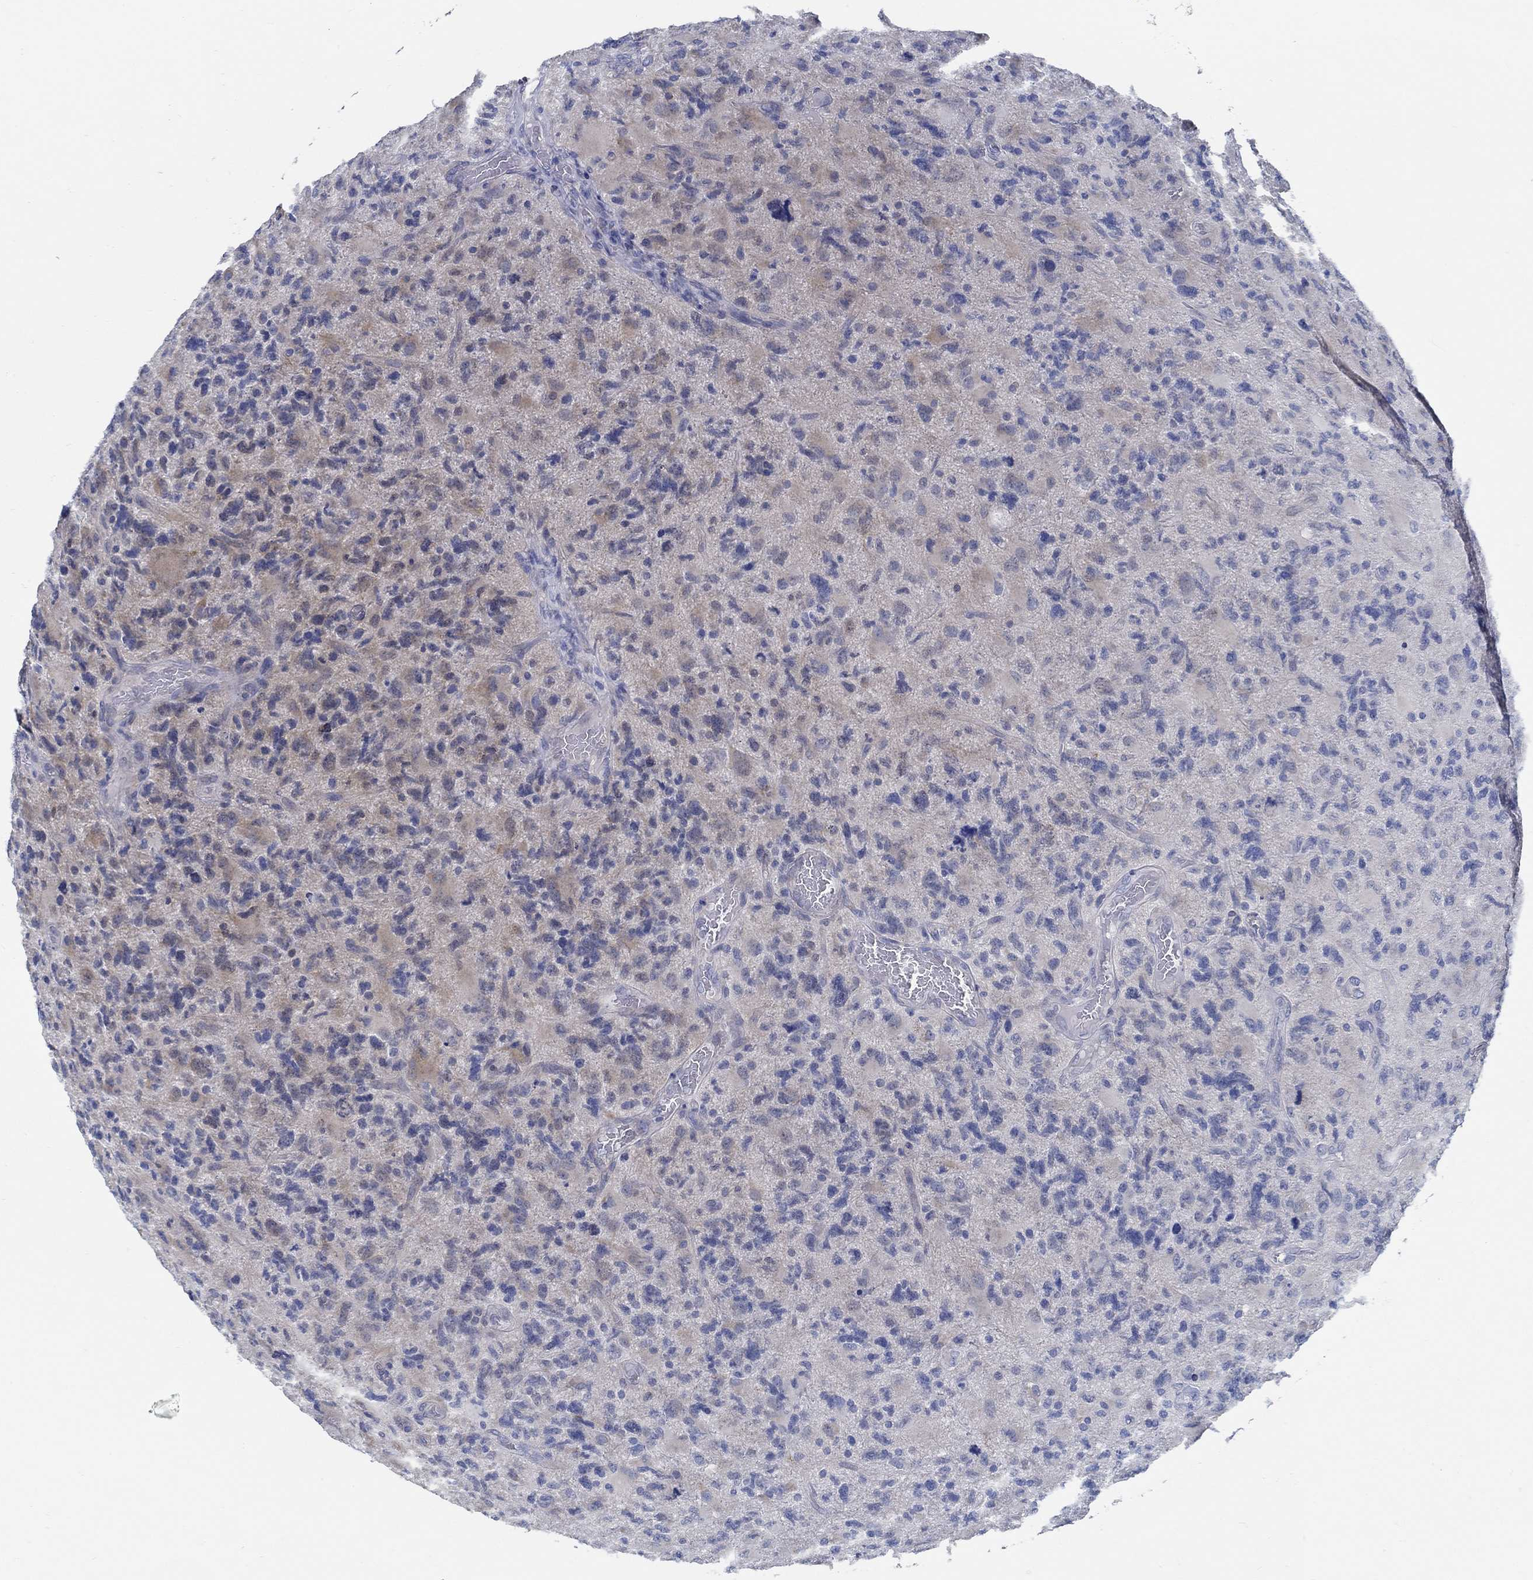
{"staining": {"intensity": "negative", "quantity": "none", "location": "none"}, "tissue": "glioma", "cell_type": "Tumor cells", "image_type": "cancer", "snomed": [{"axis": "morphology", "description": "Glioma, malignant, High grade"}, {"axis": "topography", "description": "Cerebral cortex"}], "caption": "Malignant glioma (high-grade) was stained to show a protein in brown. There is no significant expression in tumor cells. The staining is performed using DAB brown chromogen with nuclei counter-stained in using hematoxylin.", "gene": "C15orf39", "patient": {"sex": "male", "age": 70}}